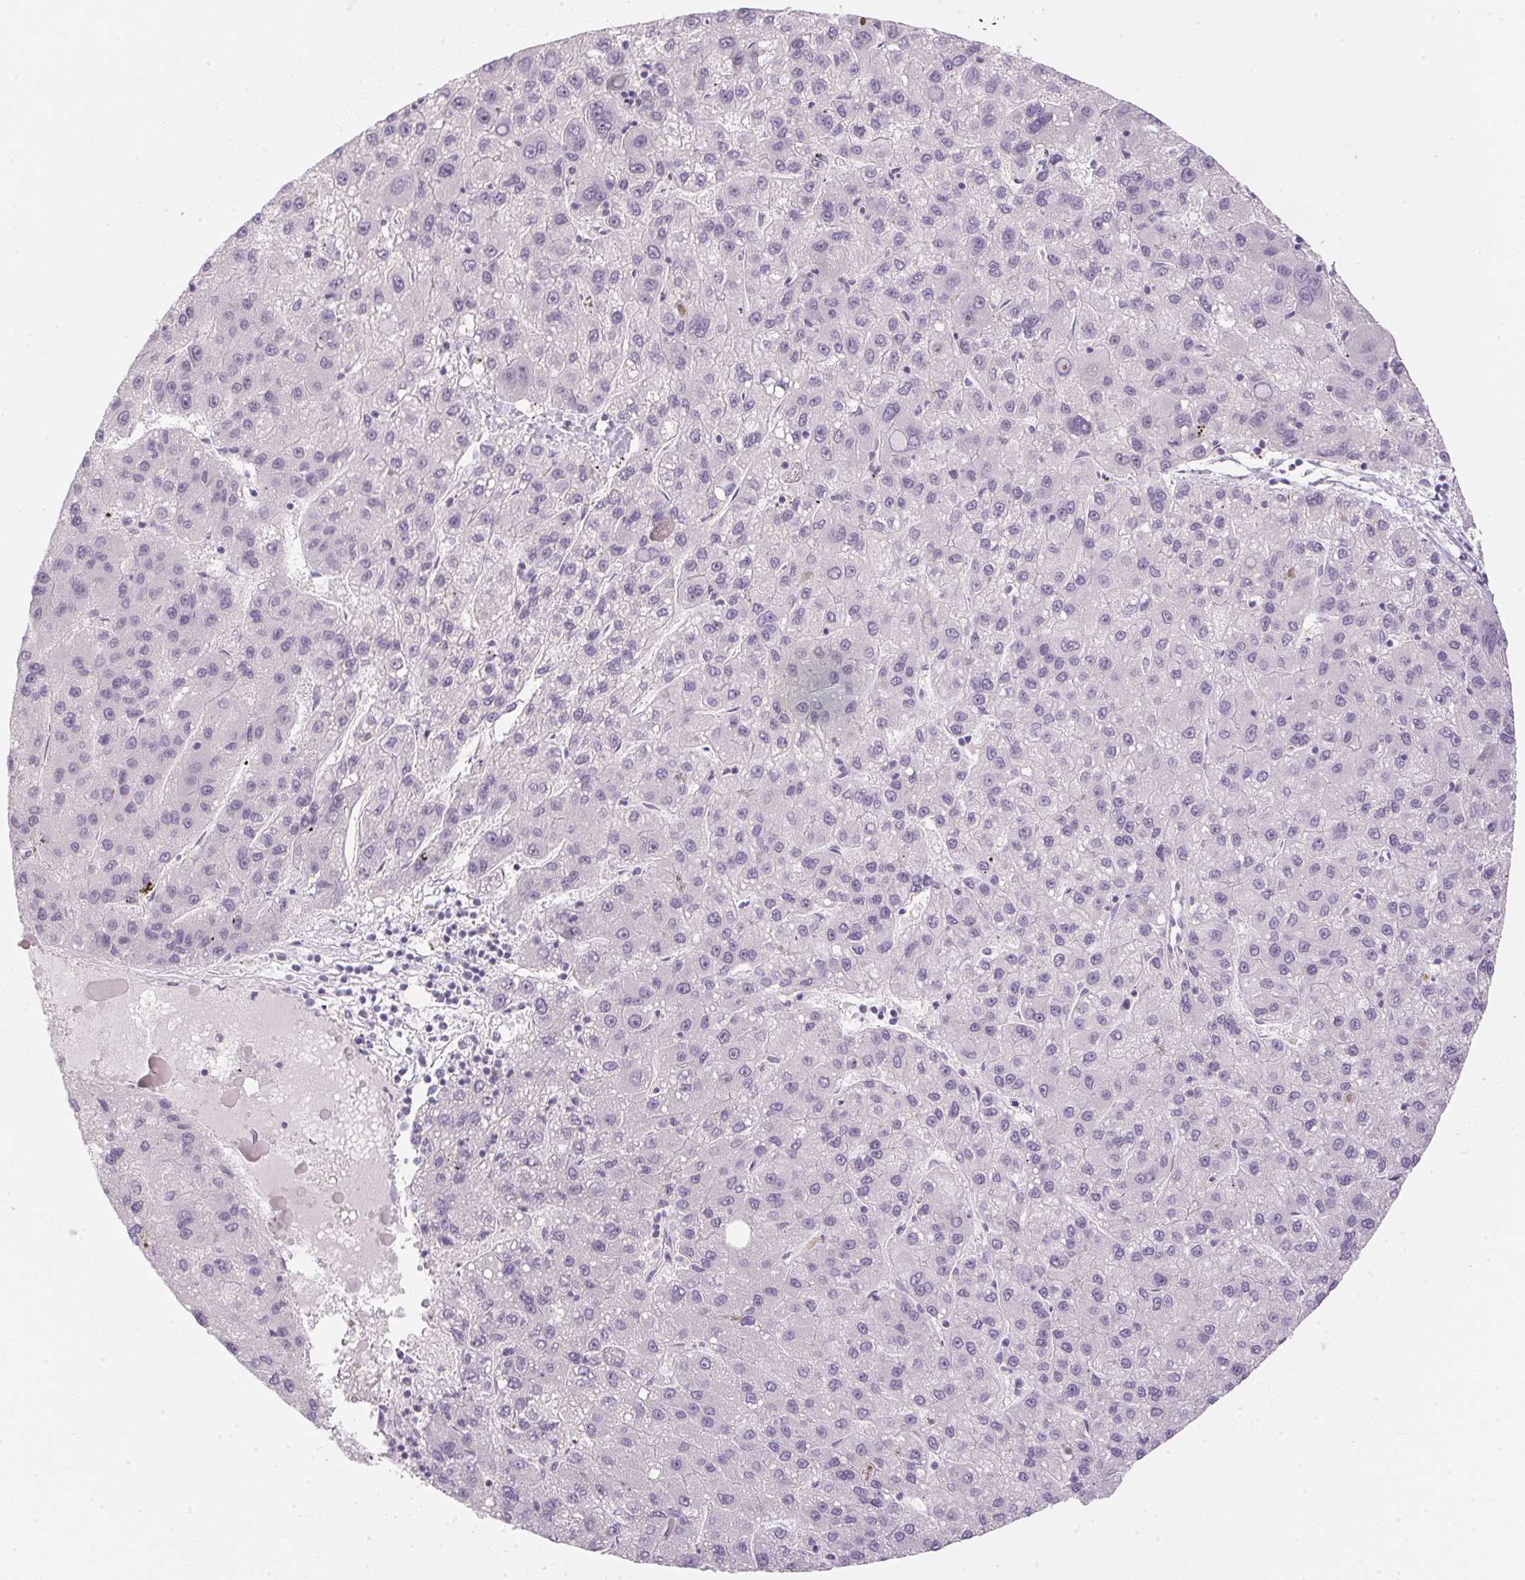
{"staining": {"intensity": "negative", "quantity": "none", "location": "none"}, "tissue": "liver cancer", "cell_type": "Tumor cells", "image_type": "cancer", "snomed": [{"axis": "morphology", "description": "Carcinoma, Hepatocellular, NOS"}, {"axis": "topography", "description": "Liver"}], "caption": "Liver hepatocellular carcinoma was stained to show a protein in brown. There is no significant positivity in tumor cells.", "gene": "ECPAS", "patient": {"sex": "female", "age": 82}}